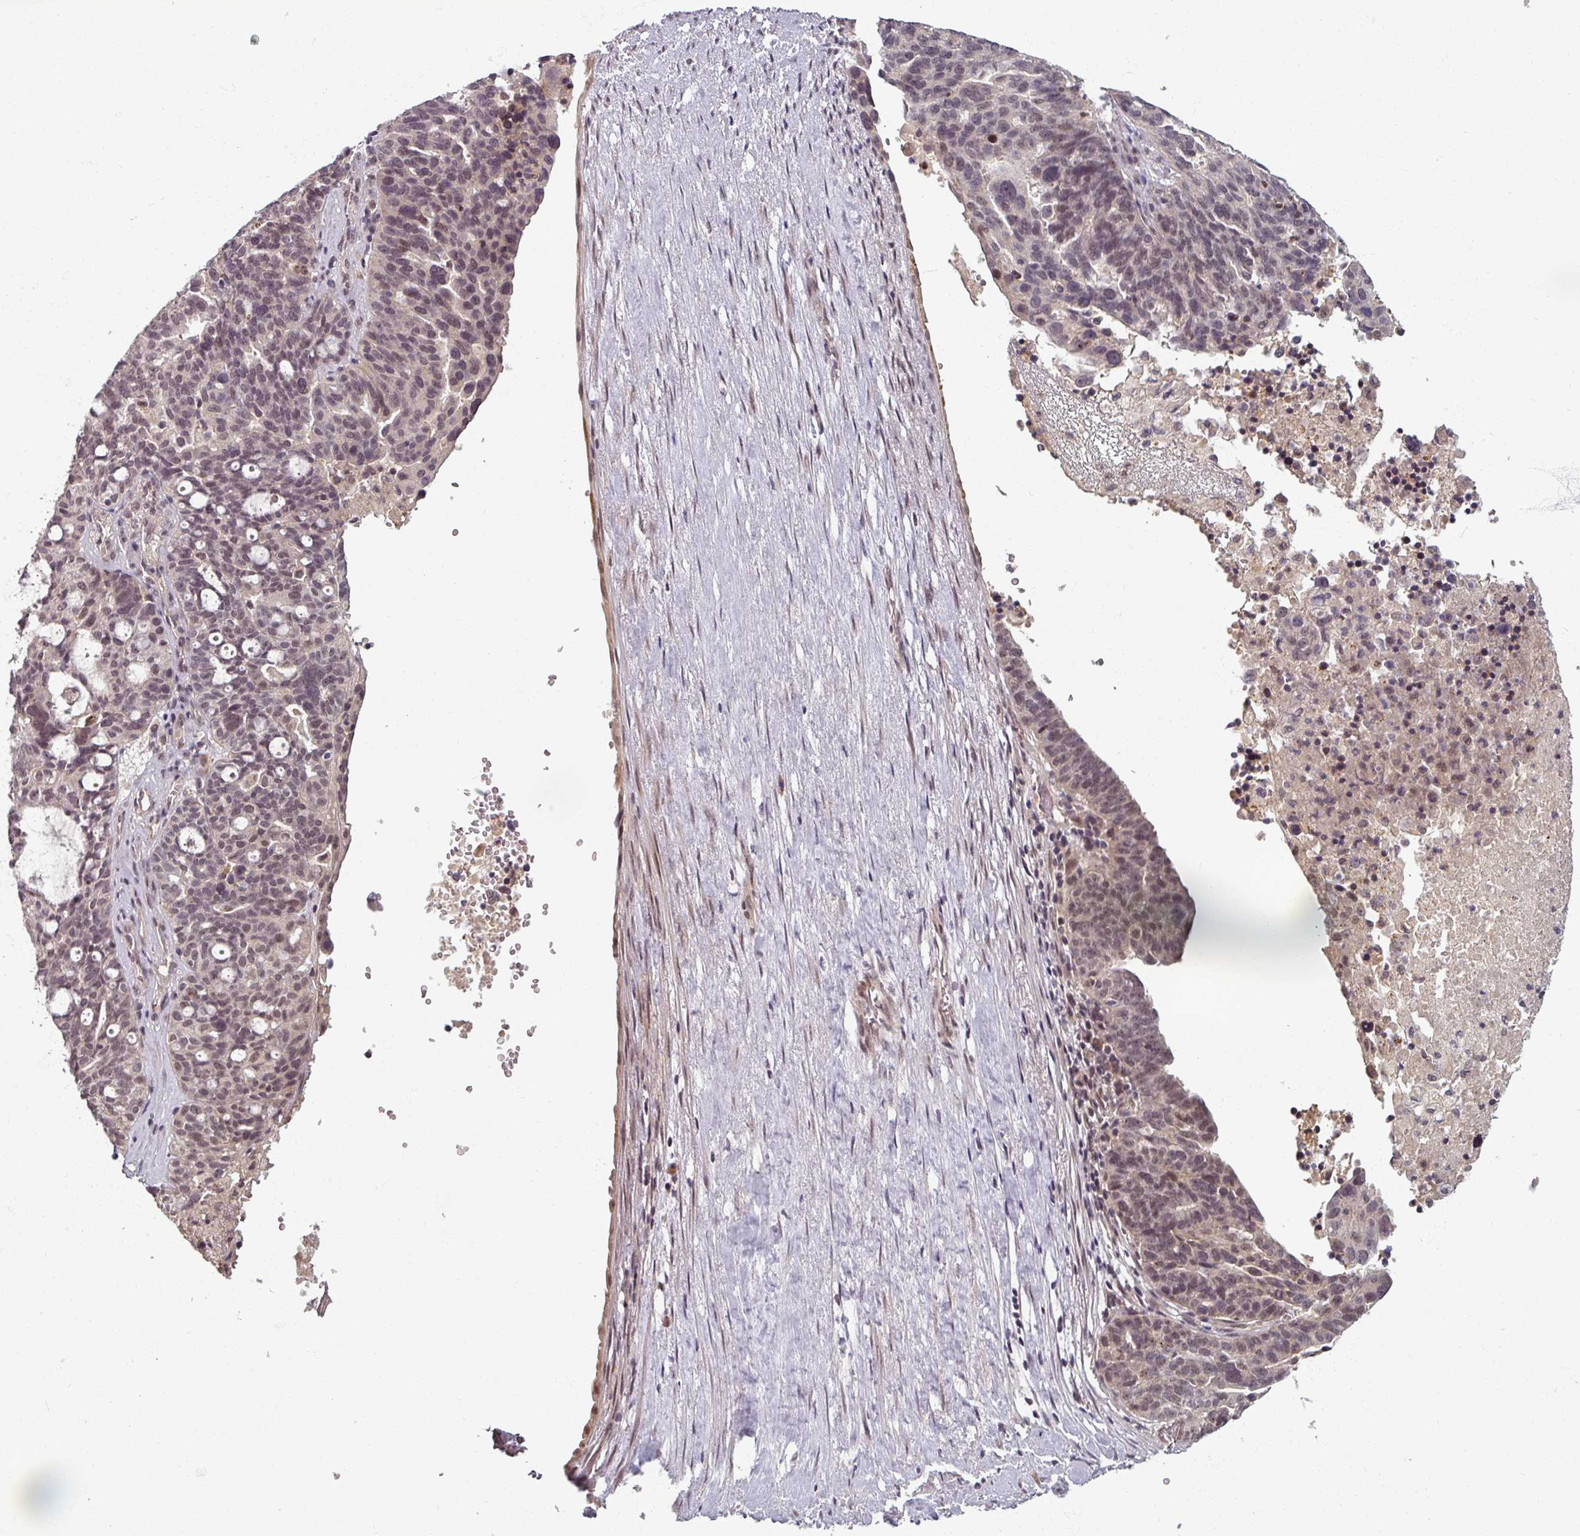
{"staining": {"intensity": "weak", "quantity": "<25%", "location": "nuclear"}, "tissue": "ovarian cancer", "cell_type": "Tumor cells", "image_type": "cancer", "snomed": [{"axis": "morphology", "description": "Cystadenocarcinoma, serous, NOS"}, {"axis": "topography", "description": "Ovary"}], "caption": "Immunohistochemistry image of serous cystadenocarcinoma (ovarian) stained for a protein (brown), which exhibits no expression in tumor cells.", "gene": "POLR2G", "patient": {"sex": "female", "age": 59}}